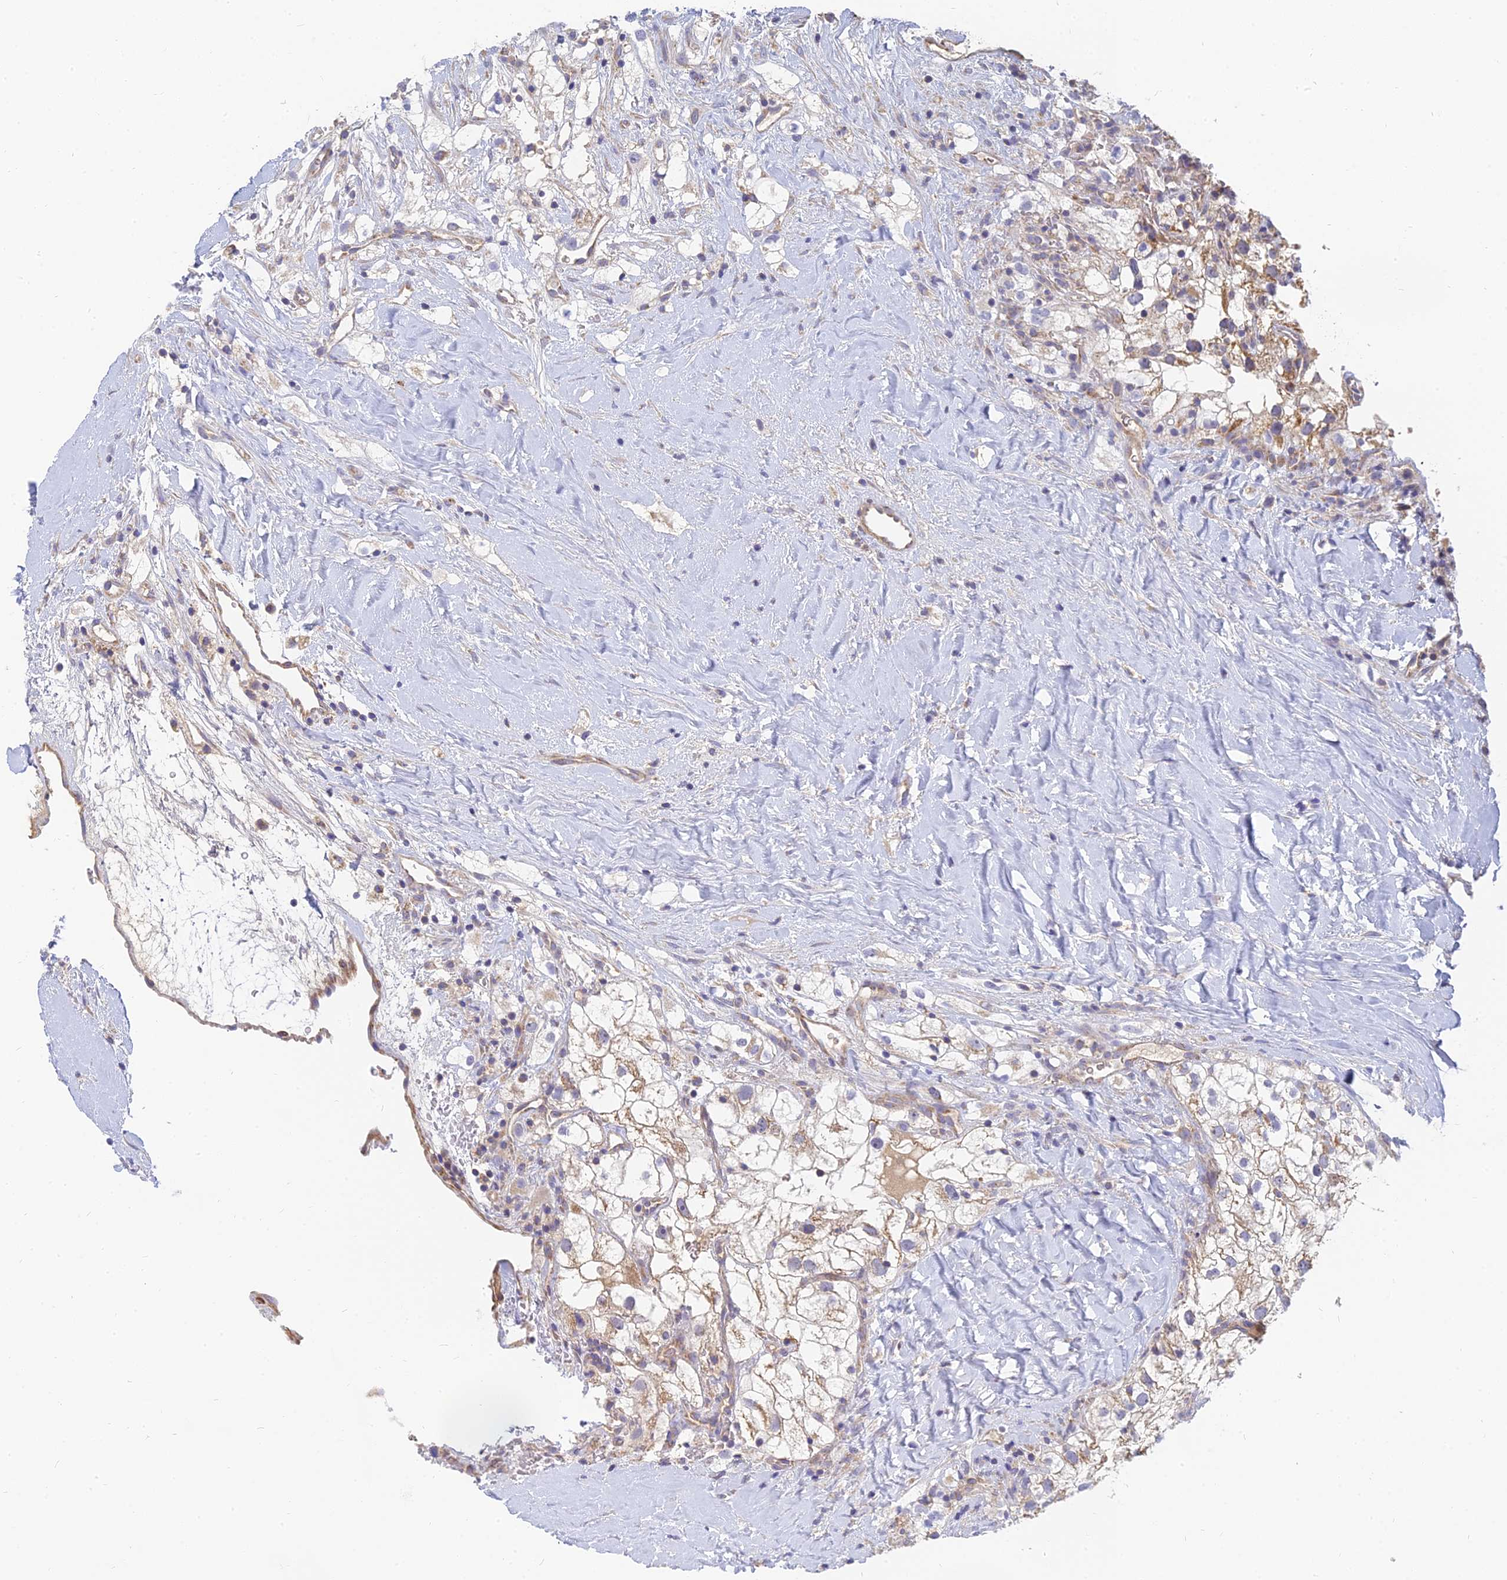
{"staining": {"intensity": "weak", "quantity": "25%-75%", "location": "cytoplasmic/membranous"}, "tissue": "renal cancer", "cell_type": "Tumor cells", "image_type": "cancer", "snomed": [{"axis": "morphology", "description": "Adenocarcinoma, NOS"}, {"axis": "topography", "description": "Kidney"}], "caption": "Protein staining of renal adenocarcinoma tissue reveals weak cytoplasmic/membranous staining in about 25%-75% of tumor cells.", "gene": "MRPL15", "patient": {"sex": "male", "age": 59}}